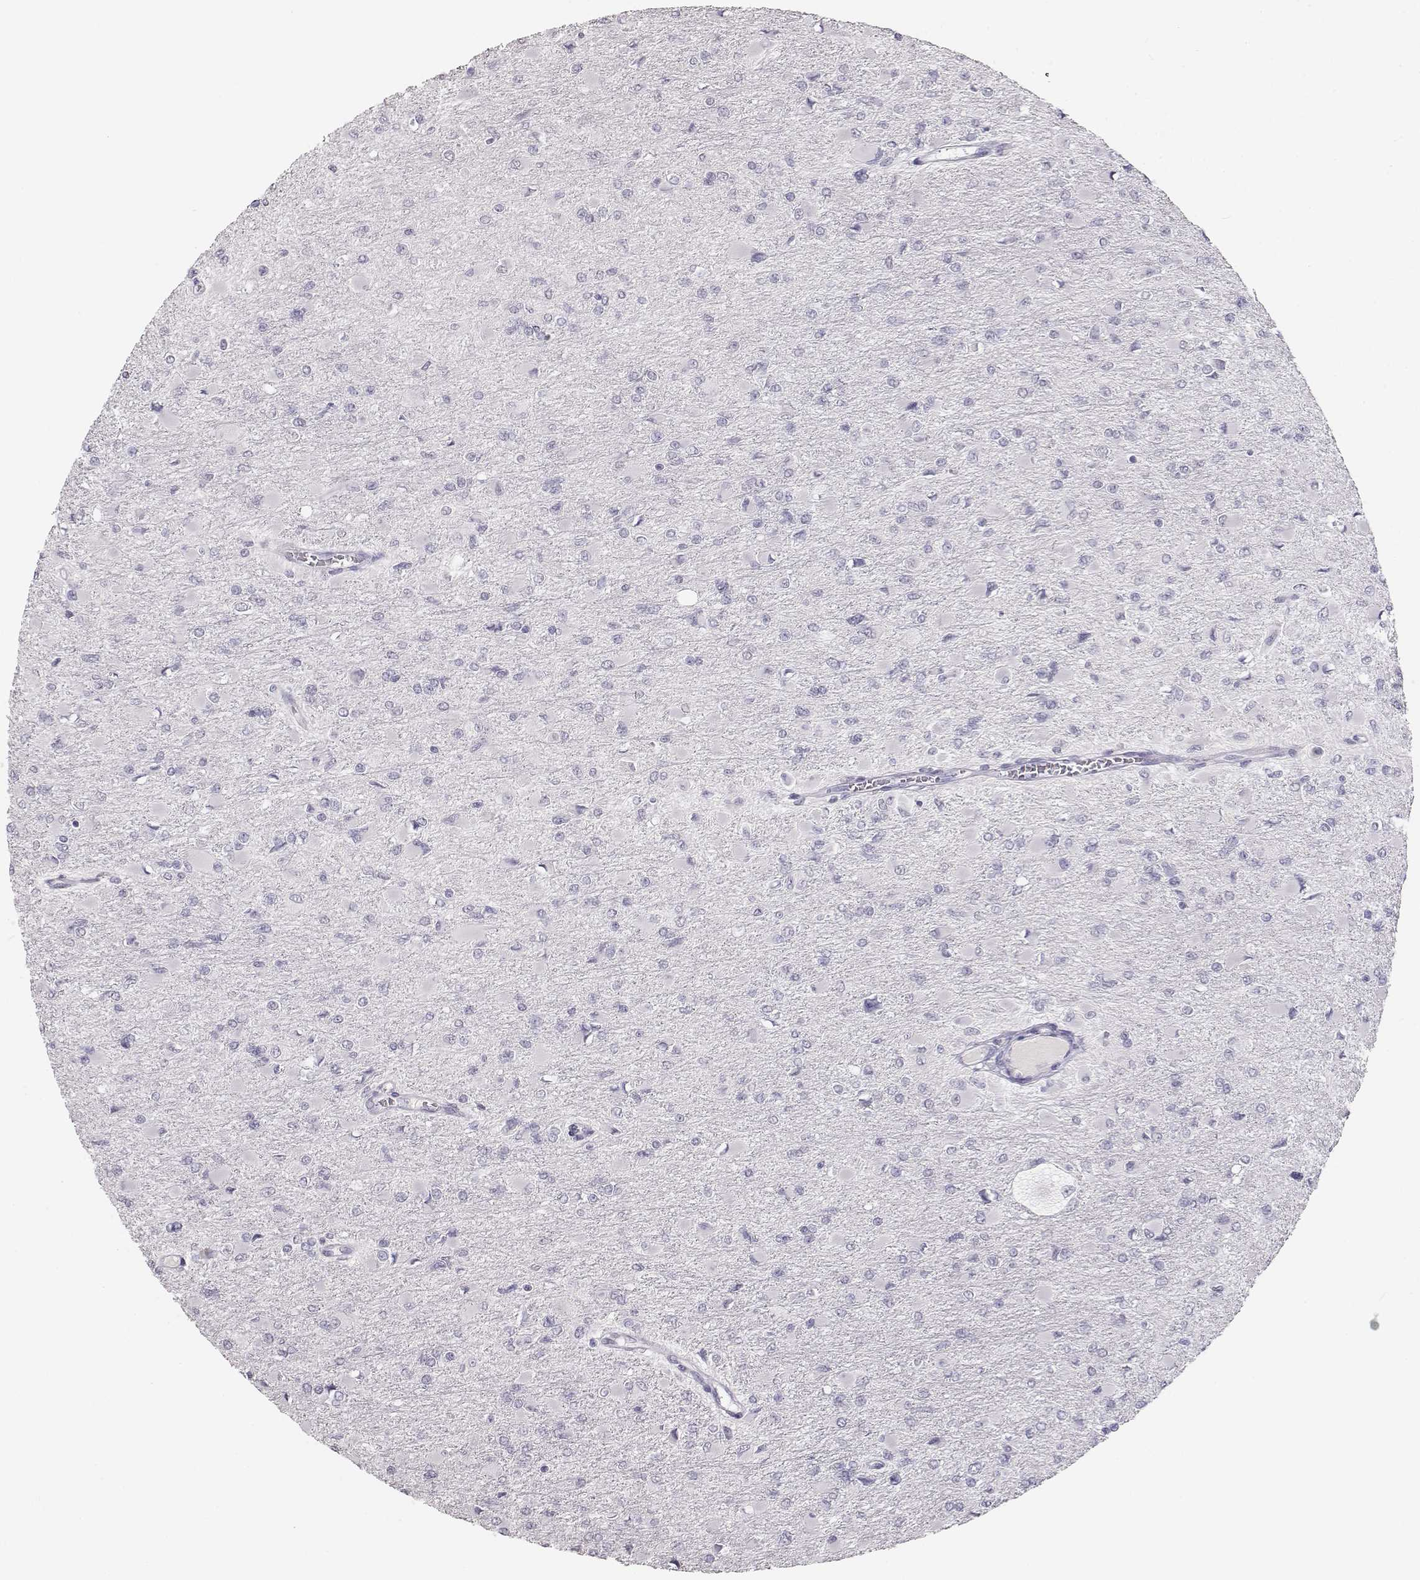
{"staining": {"intensity": "negative", "quantity": "none", "location": "none"}, "tissue": "glioma", "cell_type": "Tumor cells", "image_type": "cancer", "snomed": [{"axis": "morphology", "description": "Glioma, malignant, High grade"}, {"axis": "topography", "description": "Cerebral cortex"}], "caption": "This is a histopathology image of immunohistochemistry staining of glioma, which shows no expression in tumor cells. The staining is performed using DAB (3,3'-diaminobenzidine) brown chromogen with nuclei counter-stained in using hematoxylin.", "gene": "TKTL1", "patient": {"sex": "female", "age": 36}}